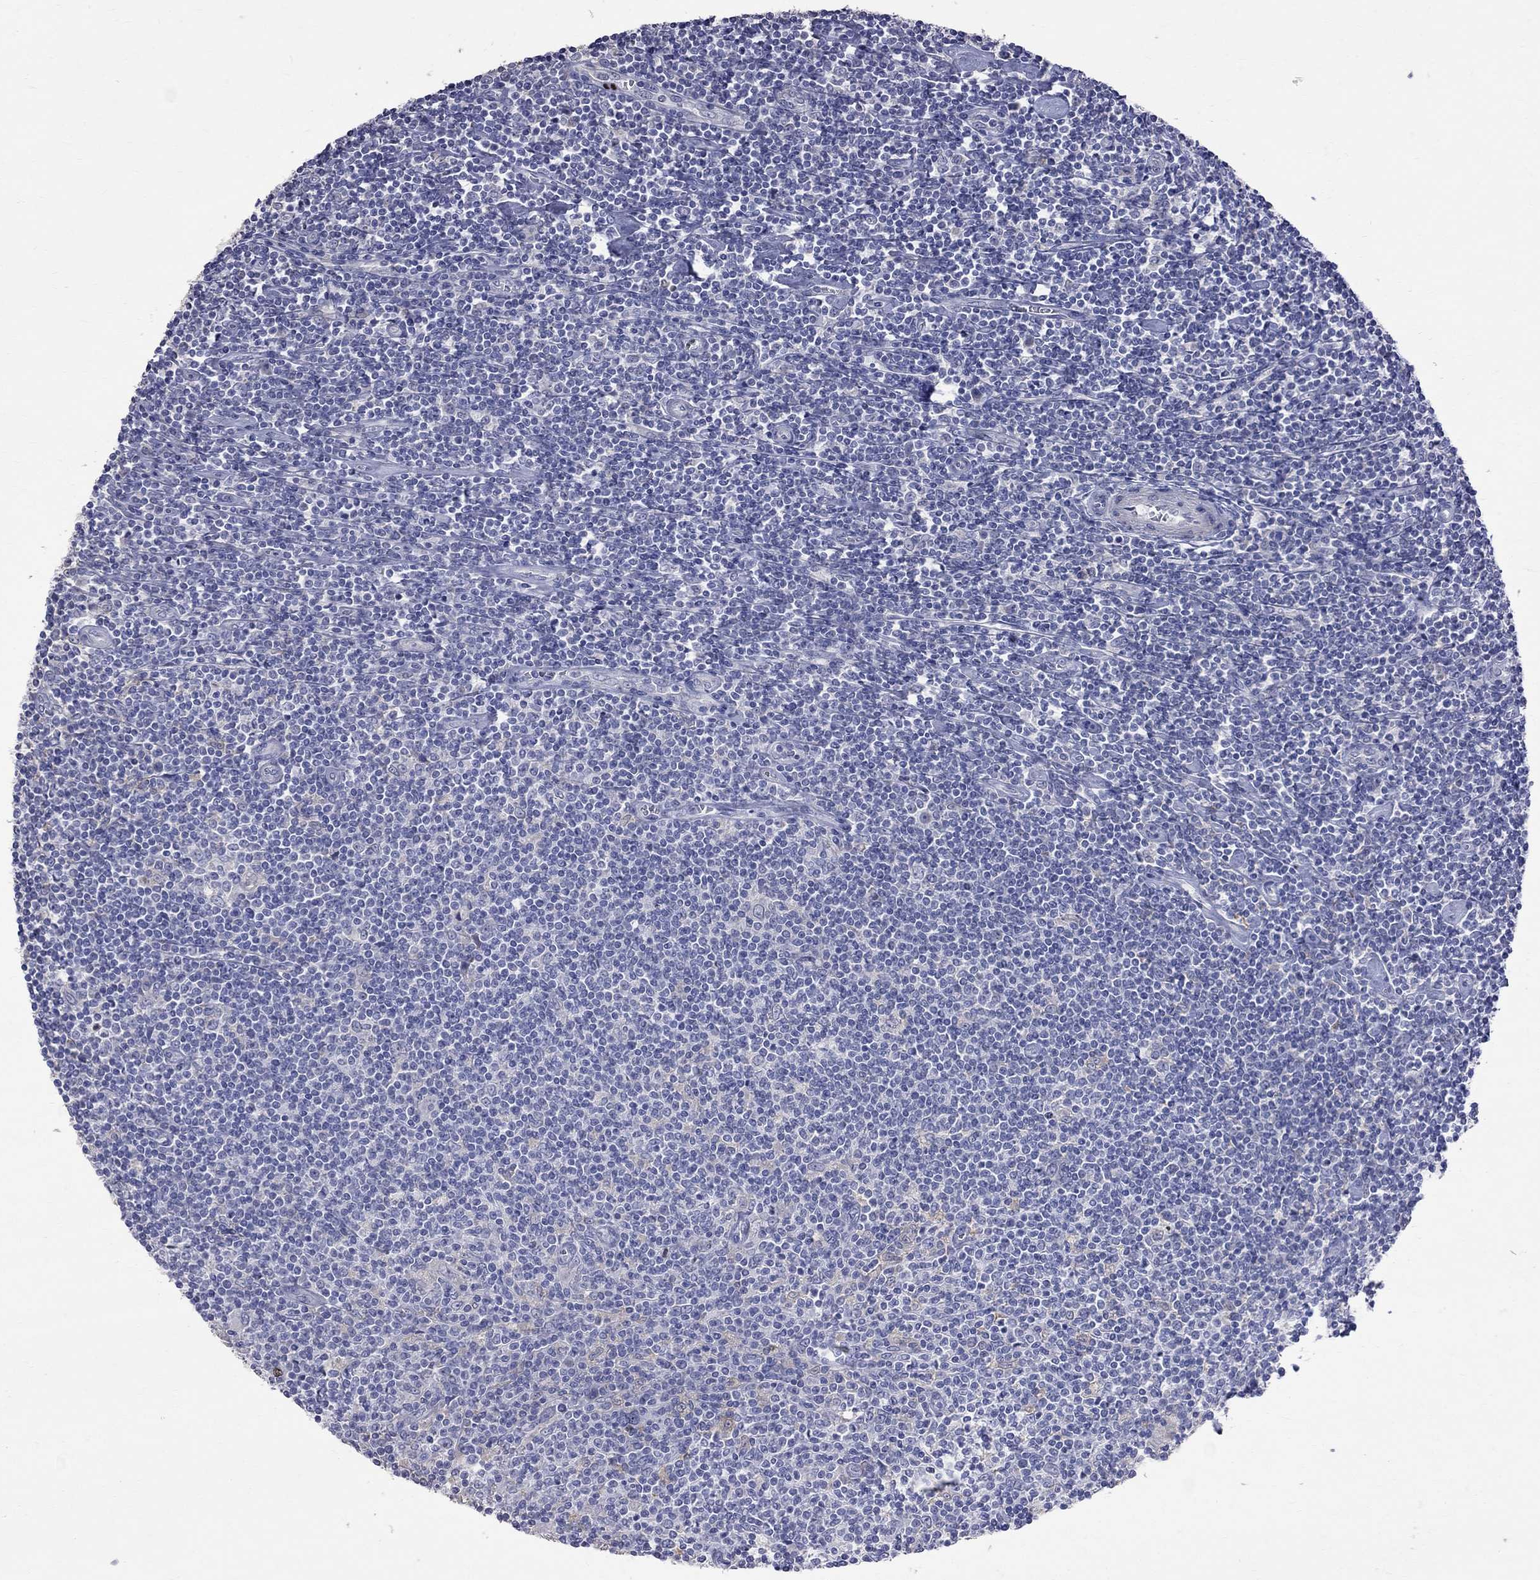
{"staining": {"intensity": "negative", "quantity": "none", "location": "none"}, "tissue": "lymphoma", "cell_type": "Tumor cells", "image_type": "cancer", "snomed": [{"axis": "morphology", "description": "Hodgkin's disease, NOS"}, {"axis": "topography", "description": "Lymph node"}], "caption": "Immunohistochemistry image of Hodgkin's disease stained for a protein (brown), which displays no staining in tumor cells.", "gene": "CKAP2", "patient": {"sex": "male", "age": 40}}